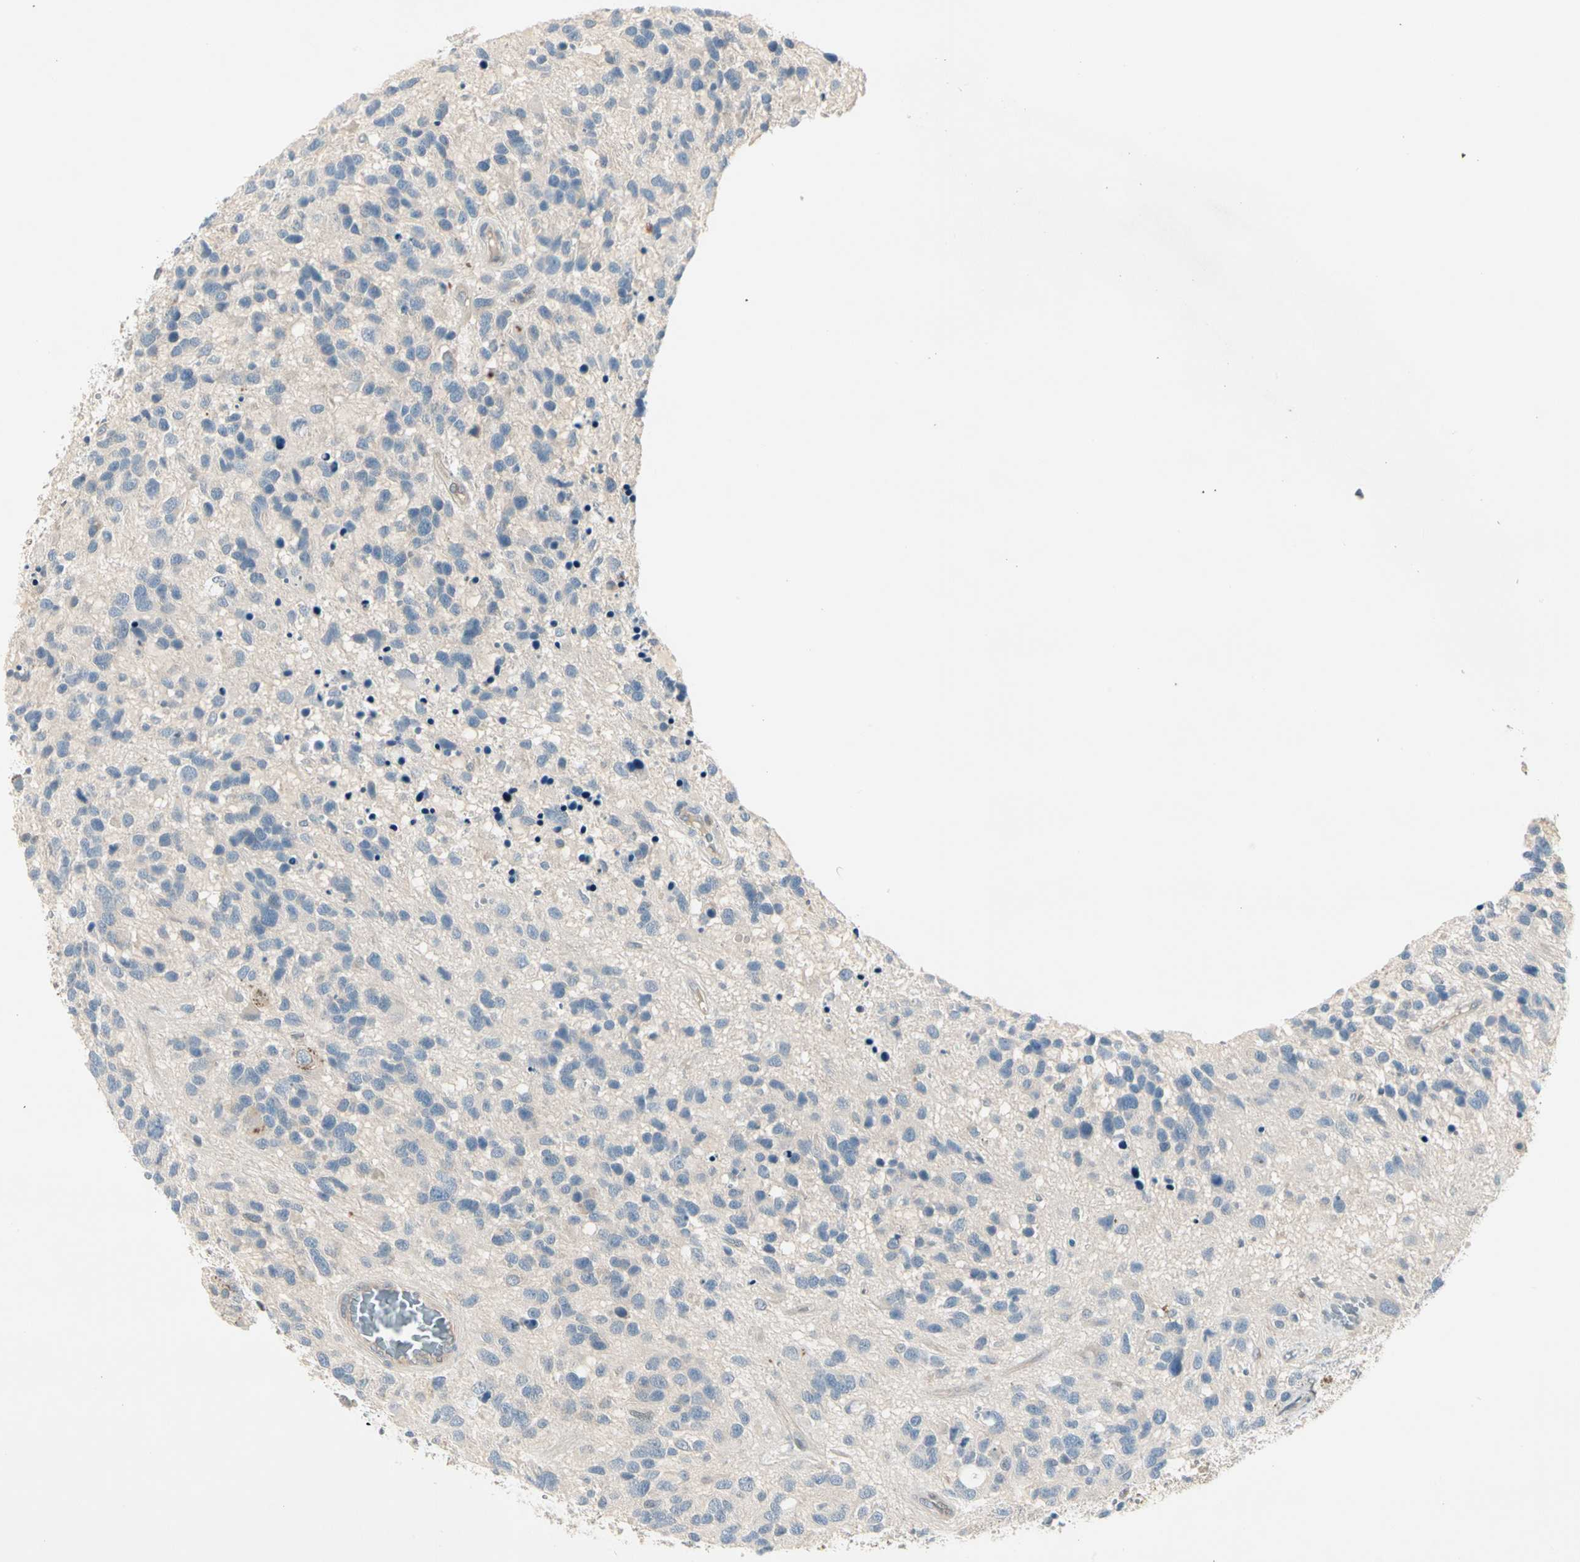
{"staining": {"intensity": "negative", "quantity": "none", "location": "none"}, "tissue": "glioma", "cell_type": "Tumor cells", "image_type": "cancer", "snomed": [{"axis": "morphology", "description": "Glioma, malignant, High grade"}, {"axis": "topography", "description": "Brain"}], "caption": "Tumor cells show no significant protein positivity in glioma.", "gene": "IL1R1", "patient": {"sex": "female", "age": 58}}